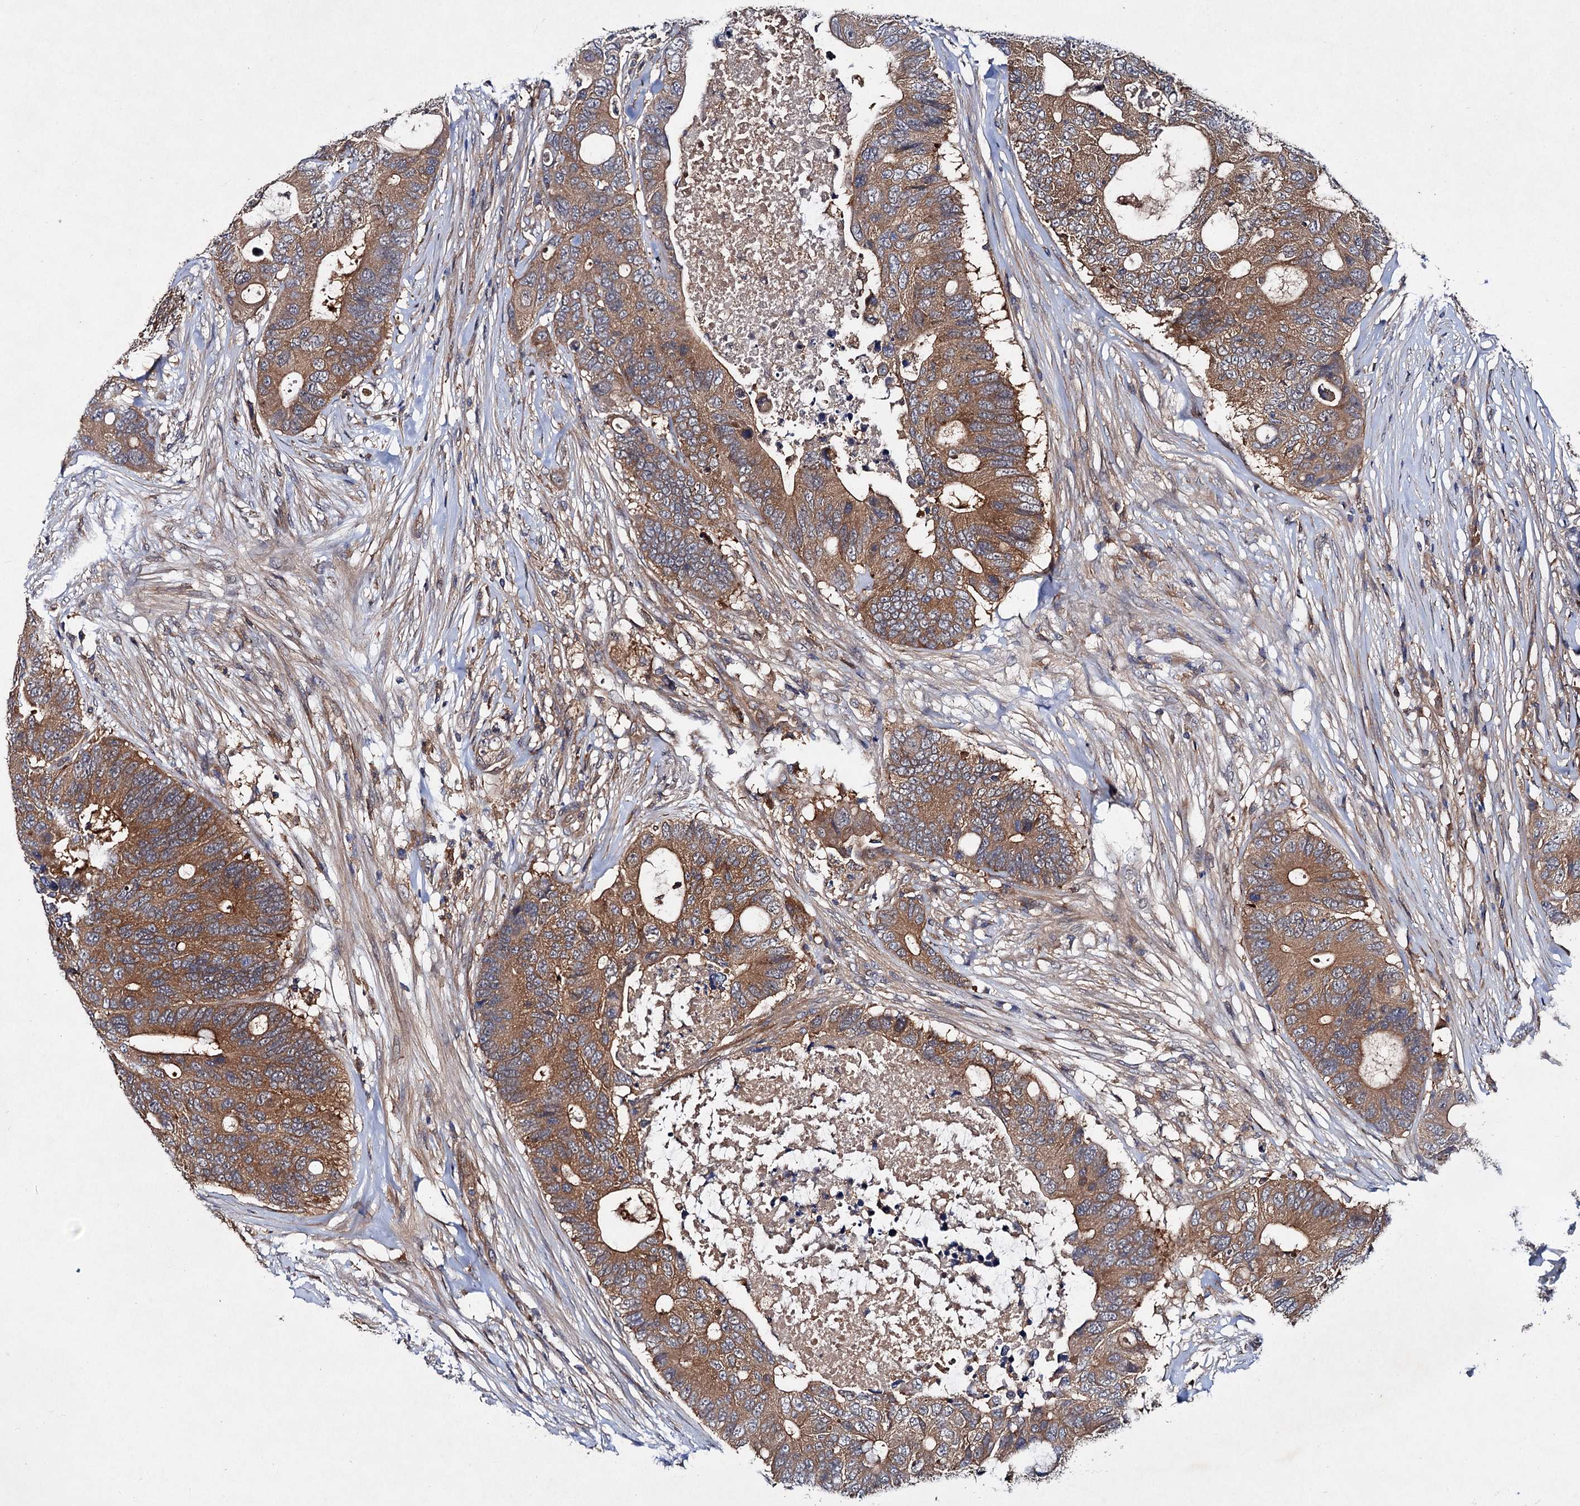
{"staining": {"intensity": "moderate", "quantity": ">75%", "location": "cytoplasmic/membranous"}, "tissue": "colorectal cancer", "cell_type": "Tumor cells", "image_type": "cancer", "snomed": [{"axis": "morphology", "description": "Adenocarcinoma, NOS"}, {"axis": "topography", "description": "Colon"}], "caption": "This is a histology image of immunohistochemistry staining of colorectal cancer, which shows moderate expression in the cytoplasmic/membranous of tumor cells.", "gene": "VPS29", "patient": {"sex": "male", "age": 71}}